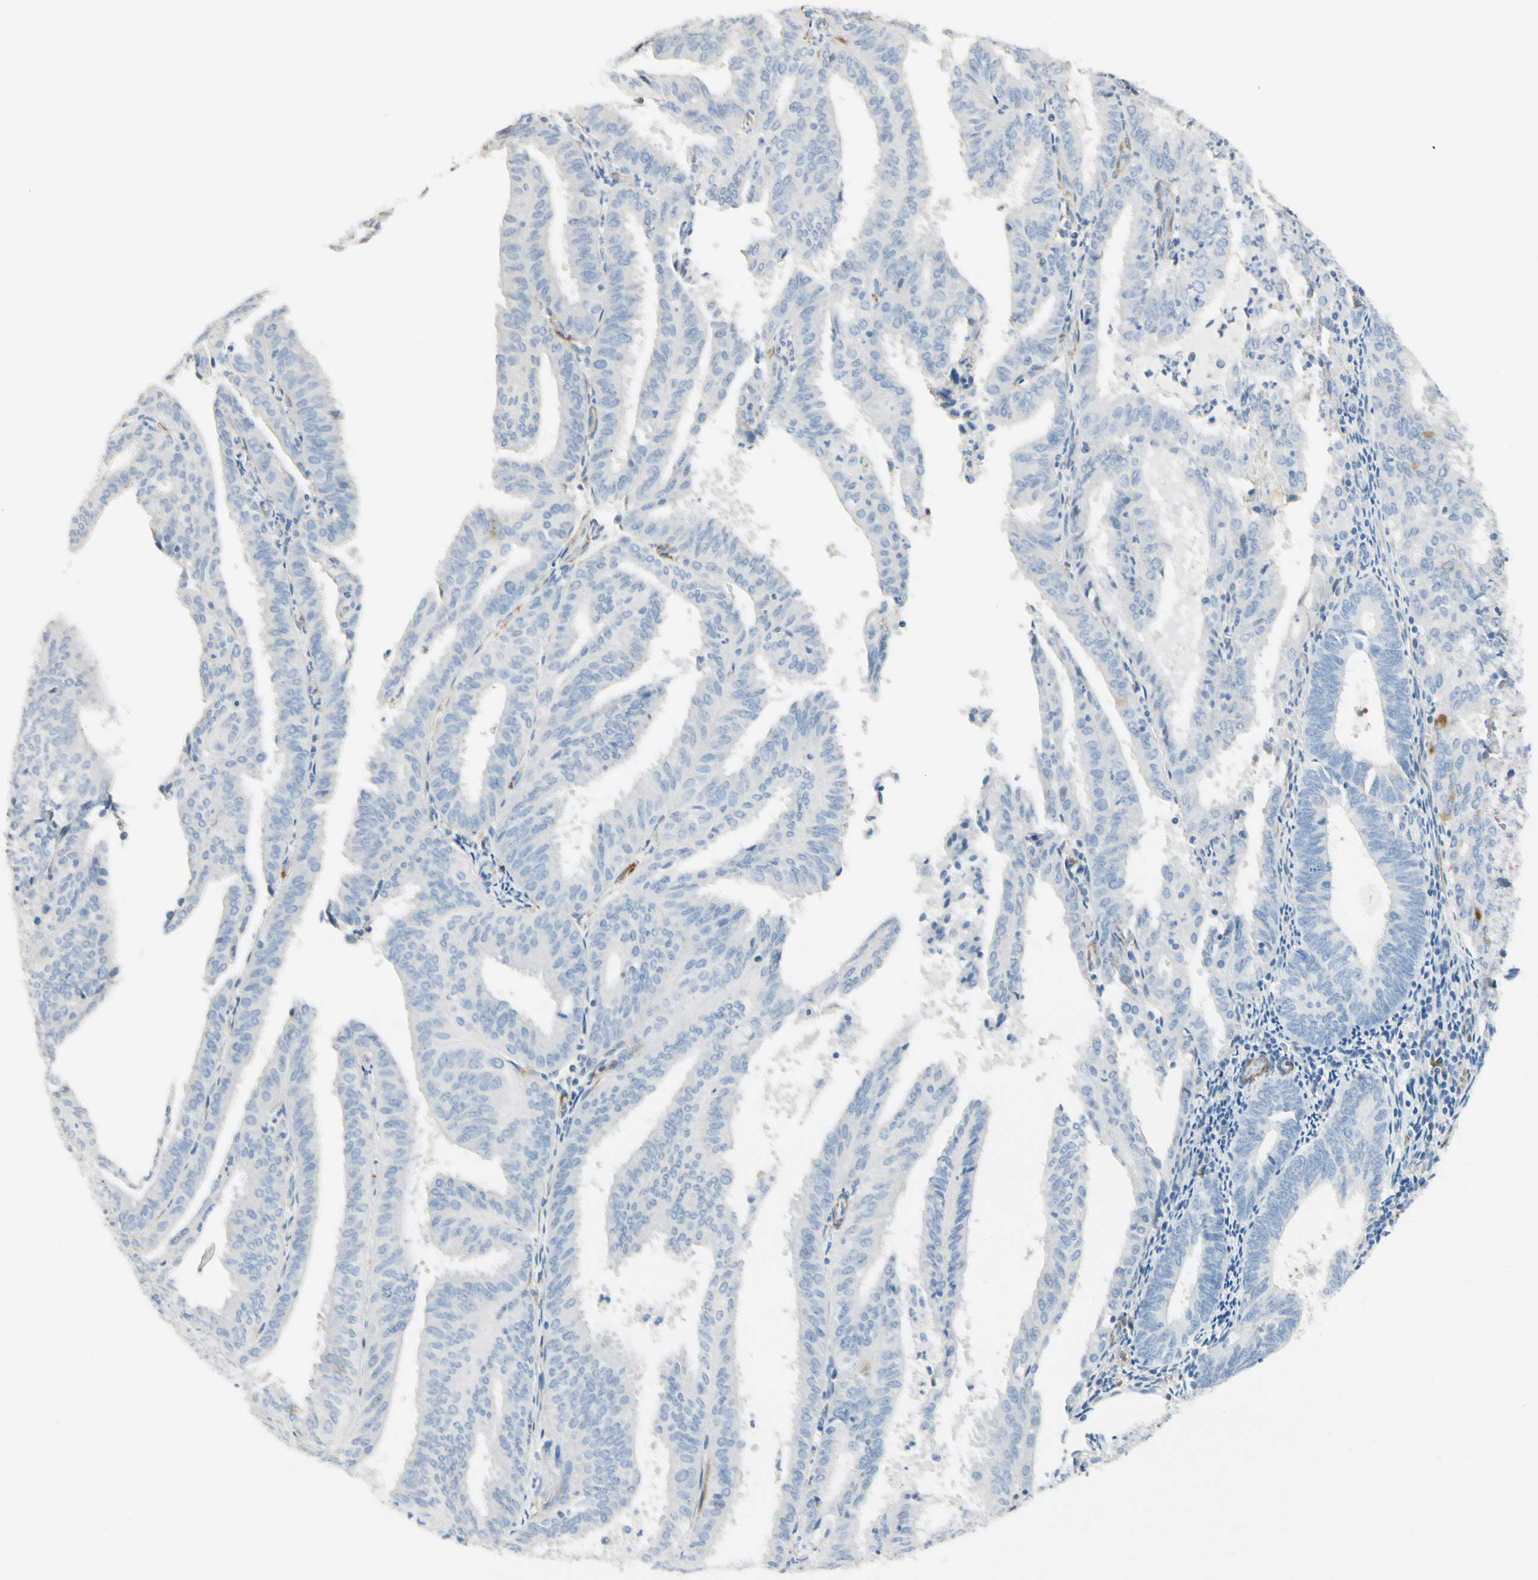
{"staining": {"intensity": "strong", "quantity": "<25%", "location": "cytoplasmic/membranous"}, "tissue": "endometrial cancer", "cell_type": "Tumor cells", "image_type": "cancer", "snomed": [{"axis": "morphology", "description": "Adenocarcinoma, NOS"}, {"axis": "topography", "description": "Uterus"}], "caption": "Immunohistochemistry staining of endometrial adenocarcinoma, which reveals medium levels of strong cytoplasmic/membranous expression in approximately <25% of tumor cells indicating strong cytoplasmic/membranous protein expression. The staining was performed using DAB (brown) for protein detection and nuclei were counterstained in hematoxylin (blue).", "gene": "AMPH", "patient": {"sex": "female", "age": 60}}